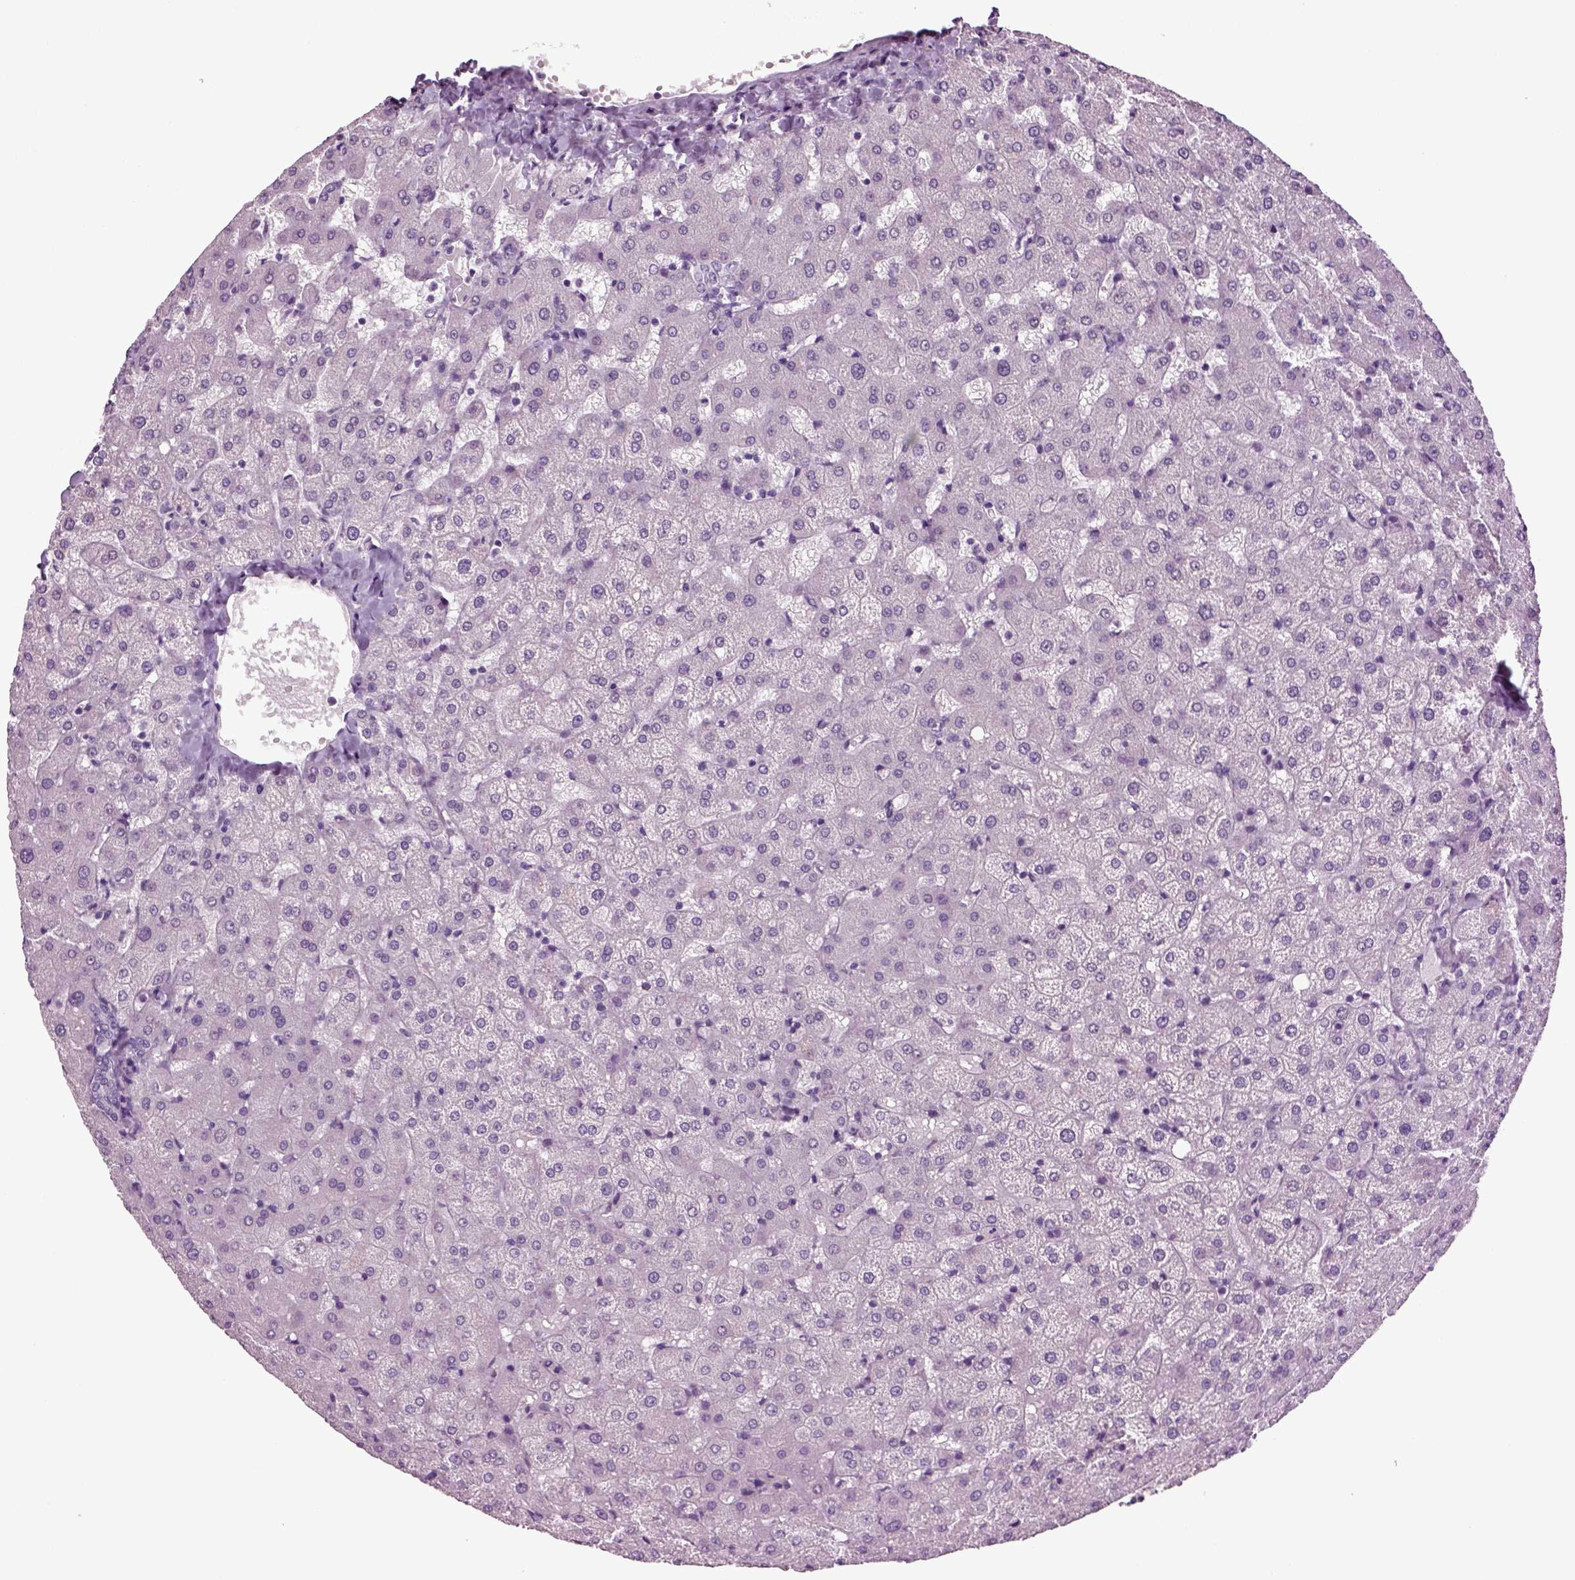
{"staining": {"intensity": "negative", "quantity": "none", "location": "none"}, "tissue": "liver", "cell_type": "Cholangiocytes", "image_type": "normal", "snomed": [{"axis": "morphology", "description": "Normal tissue, NOS"}, {"axis": "topography", "description": "Liver"}], "caption": "Human liver stained for a protein using immunohistochemistry exhibits no positivity in cholangiocytes.", "gene": "SLC17A6", "patient": {"sex": "female", "age": 50}}